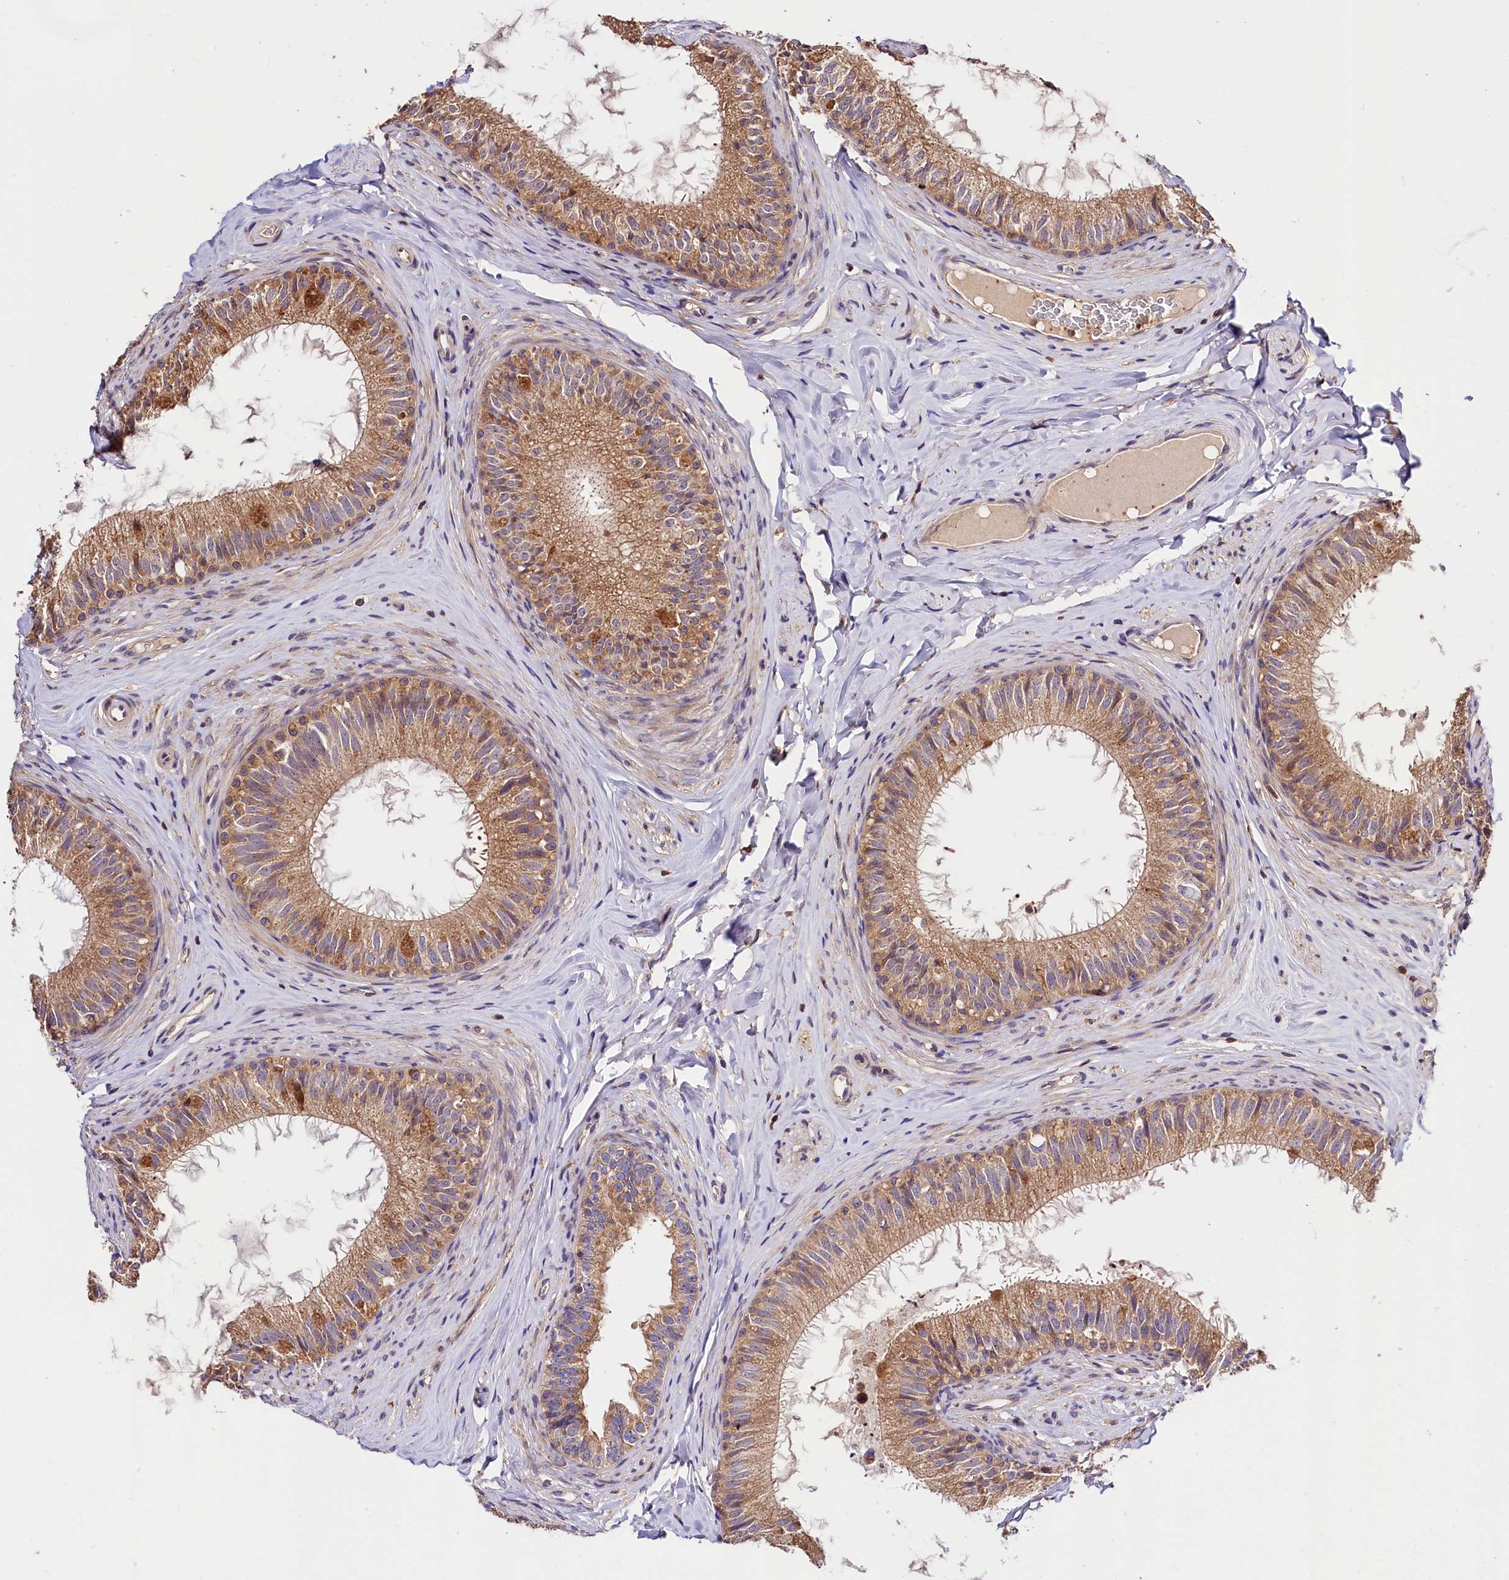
{"staining": {"intensity": "moderate", "quantity": ">75%", "location": "cytoplasmic/membranous"}, "tissue": "epididymis", "cell_type": "Glandular cells", "image_type": "normal", "snomed": [{"axis": "morphology", "description": "Normal tissue, NOS"}, {"axis": "topography", "description": "Epididymis"}], "caption": "Moderate cytoplasmic/membranous expression for a protein is appreciated in about >75% of glandular cells of unremarkable epididymis using immunohistochemistry (IHC).", "gene": "KPTN", "patient": {"sex": "male", "age": 34}}